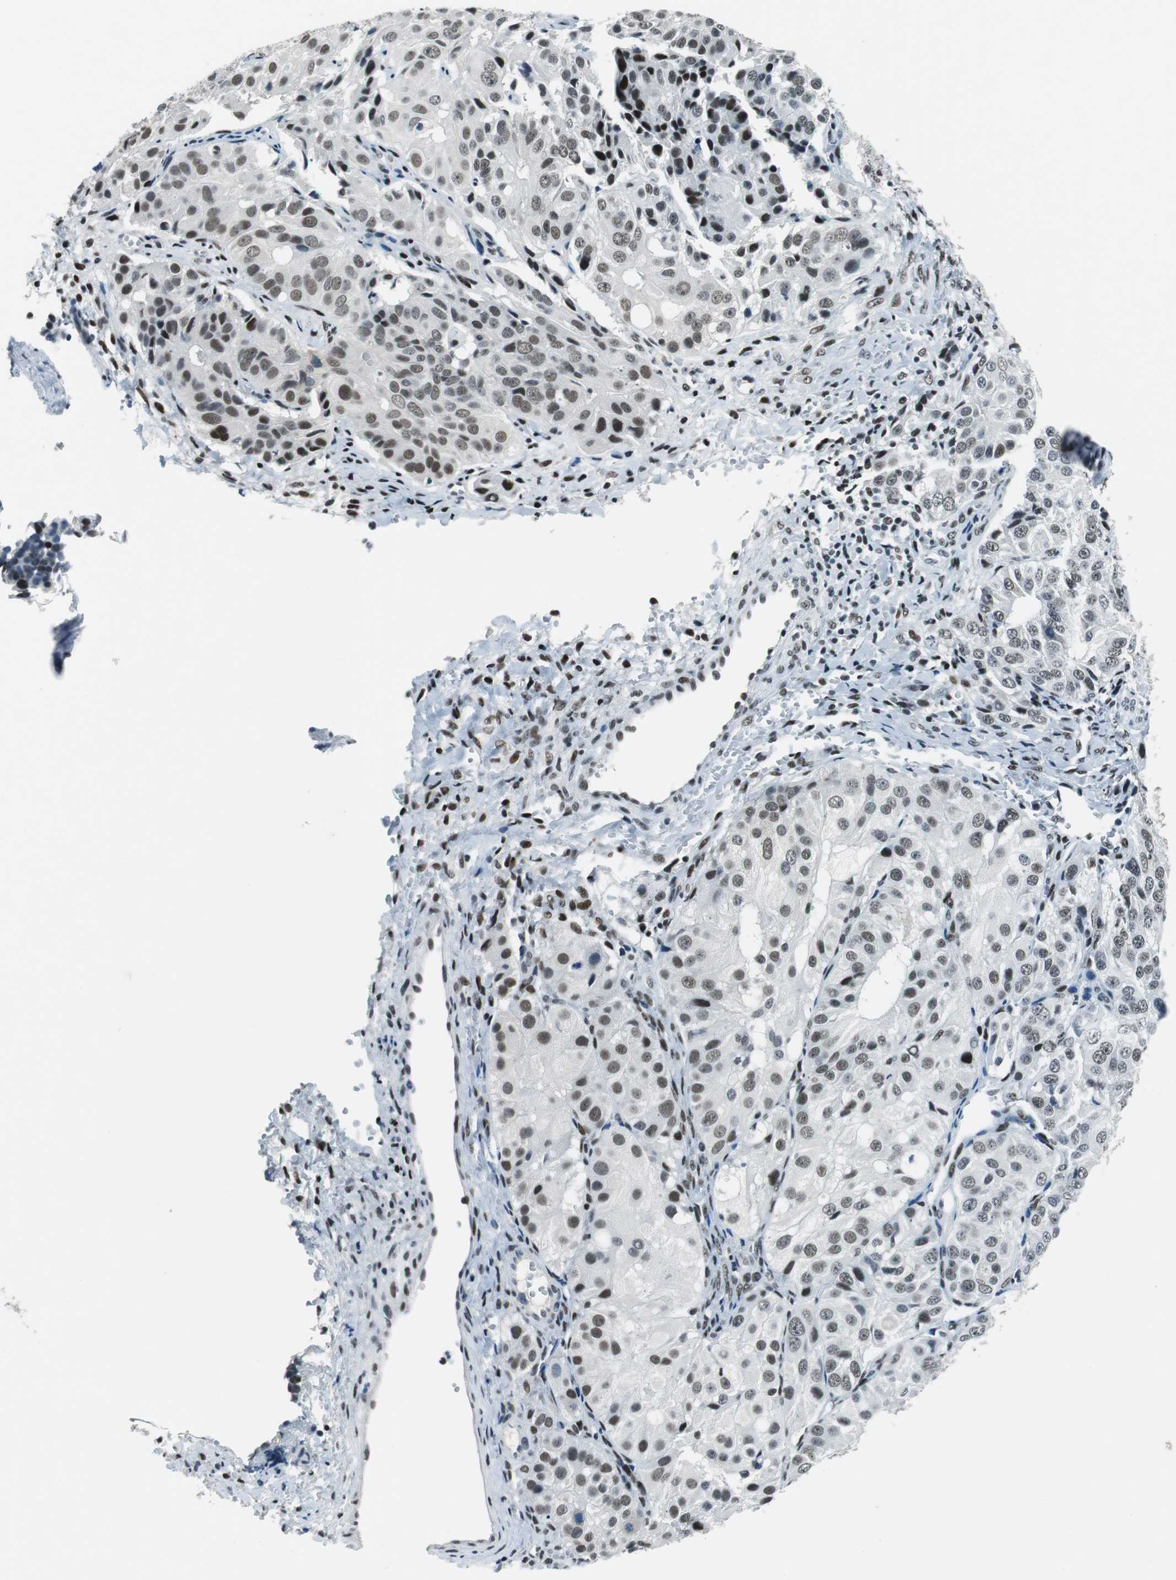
{"staining": {"intensity": "weak", "quantity": "25%-75%", "location": "nuclear"}, "tissue": "ovarian cancer", "cell_type": "Tumor cells", "image_type": "cancer", "snomed": [{"axis": "morphology", "description": "Carcinoma, endometroid"}, {"axis": "topography", "description": "Ovary"}], "caption": "Ovarian endometroid carcinoma stained with a brown dye demonstrates weak nuclear positive expression in about 25%-75% of tumor cells.", "gene": "HDAC3", "patient": {"sex": "female", "age": 51}}